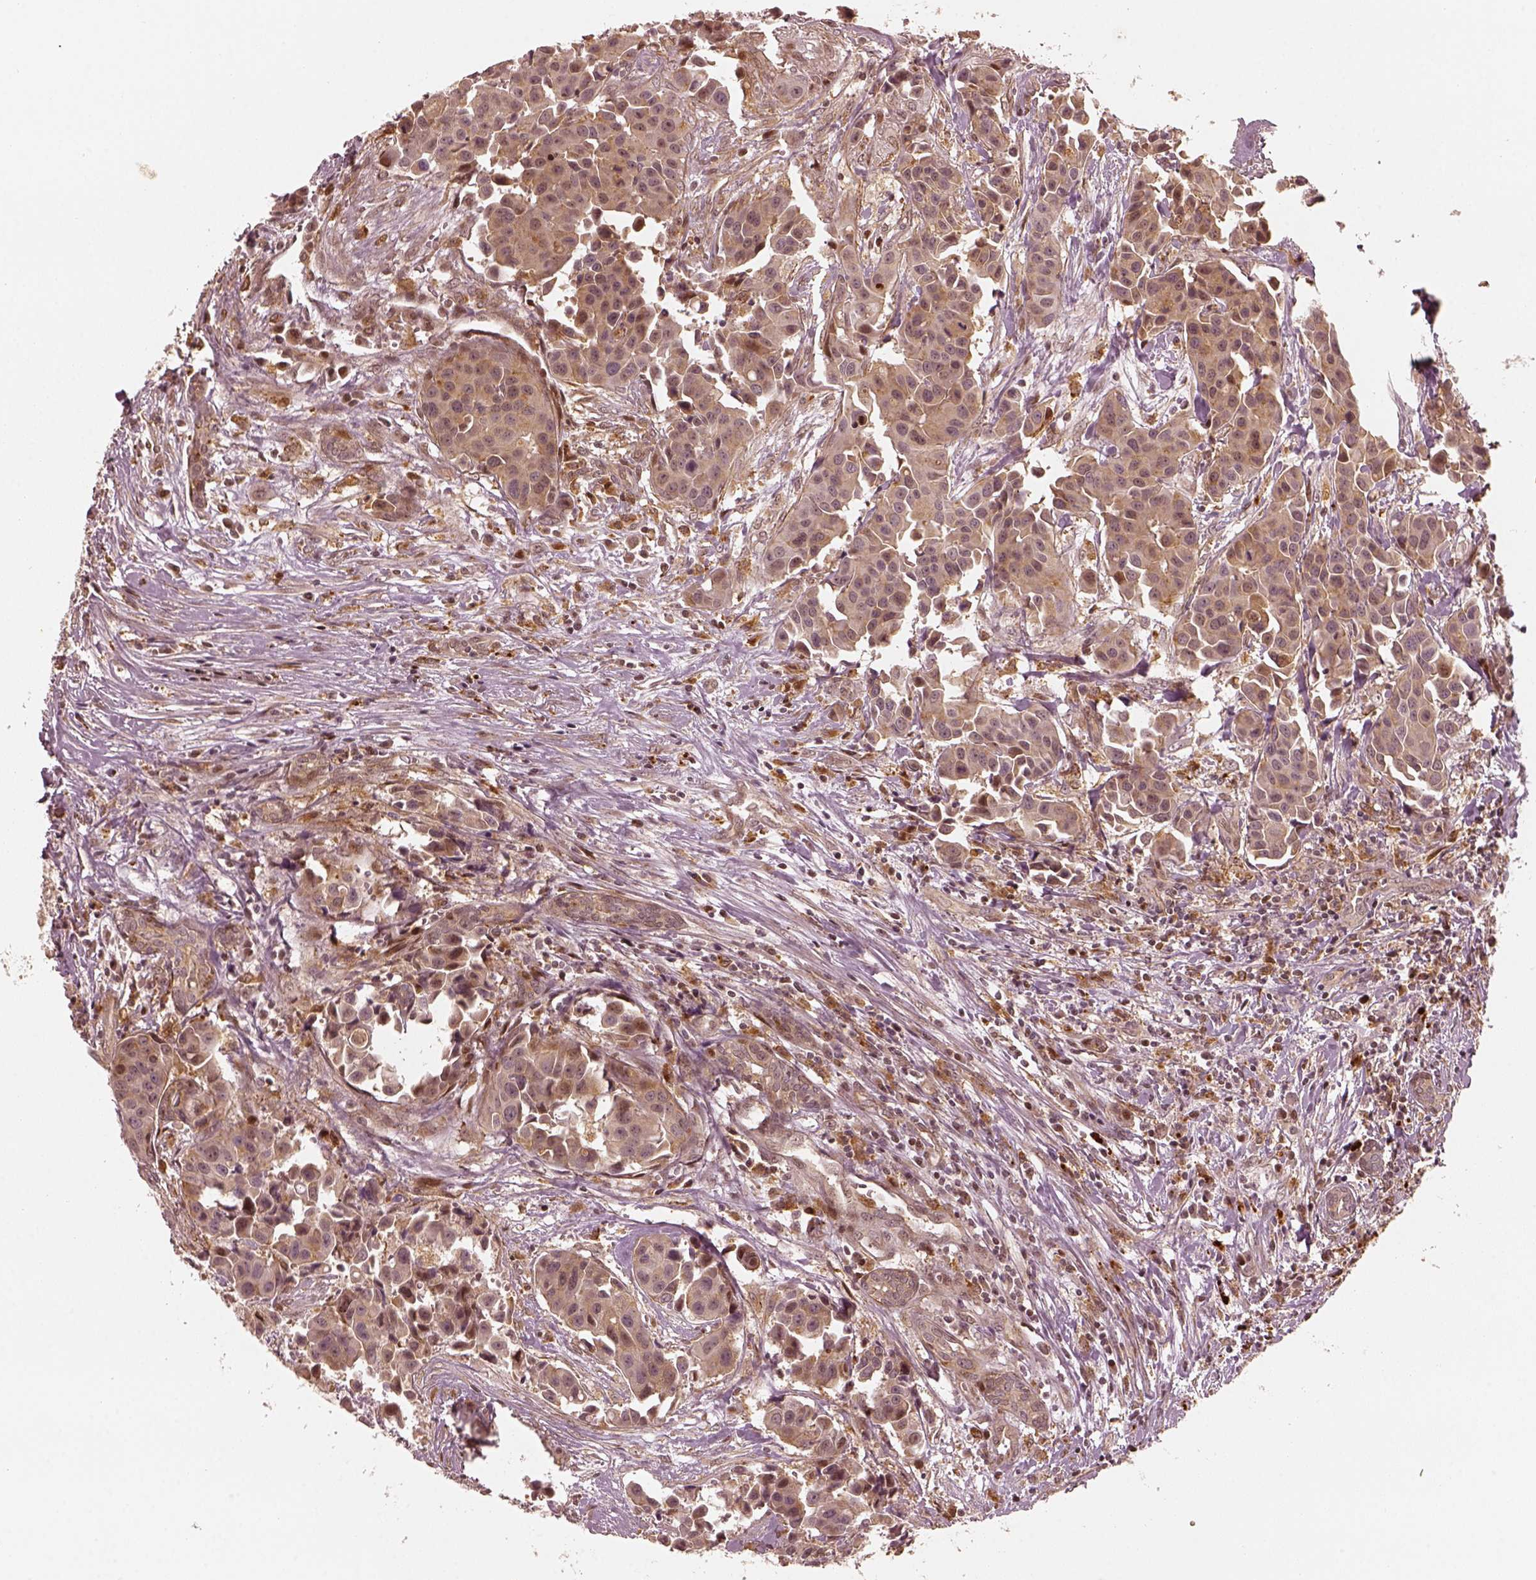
{"staining": {"intensity": "moderate", "quantity": "25%-75%", "location": "cytoplasmic/membranous,nuclear"}, "tissue": "head and neck cancer", "cell_type": "Tumor cells", "image_type": "cancer", "snomed": [{"axis": "morphology", "description": "Adenocarcinoma, NOS"}, {"axis": "topography", "description": "Head-Neck"}], "caption": "The histopathology image displays immunohistochemical staining of head and neck cancer. There is moderate cytoplasmic/membranous and nuclear staining is present in approximately 25%-75% of tumor cells.", "gene": "SLC12A9", "patient": {"sex": "male", "age": 76}}